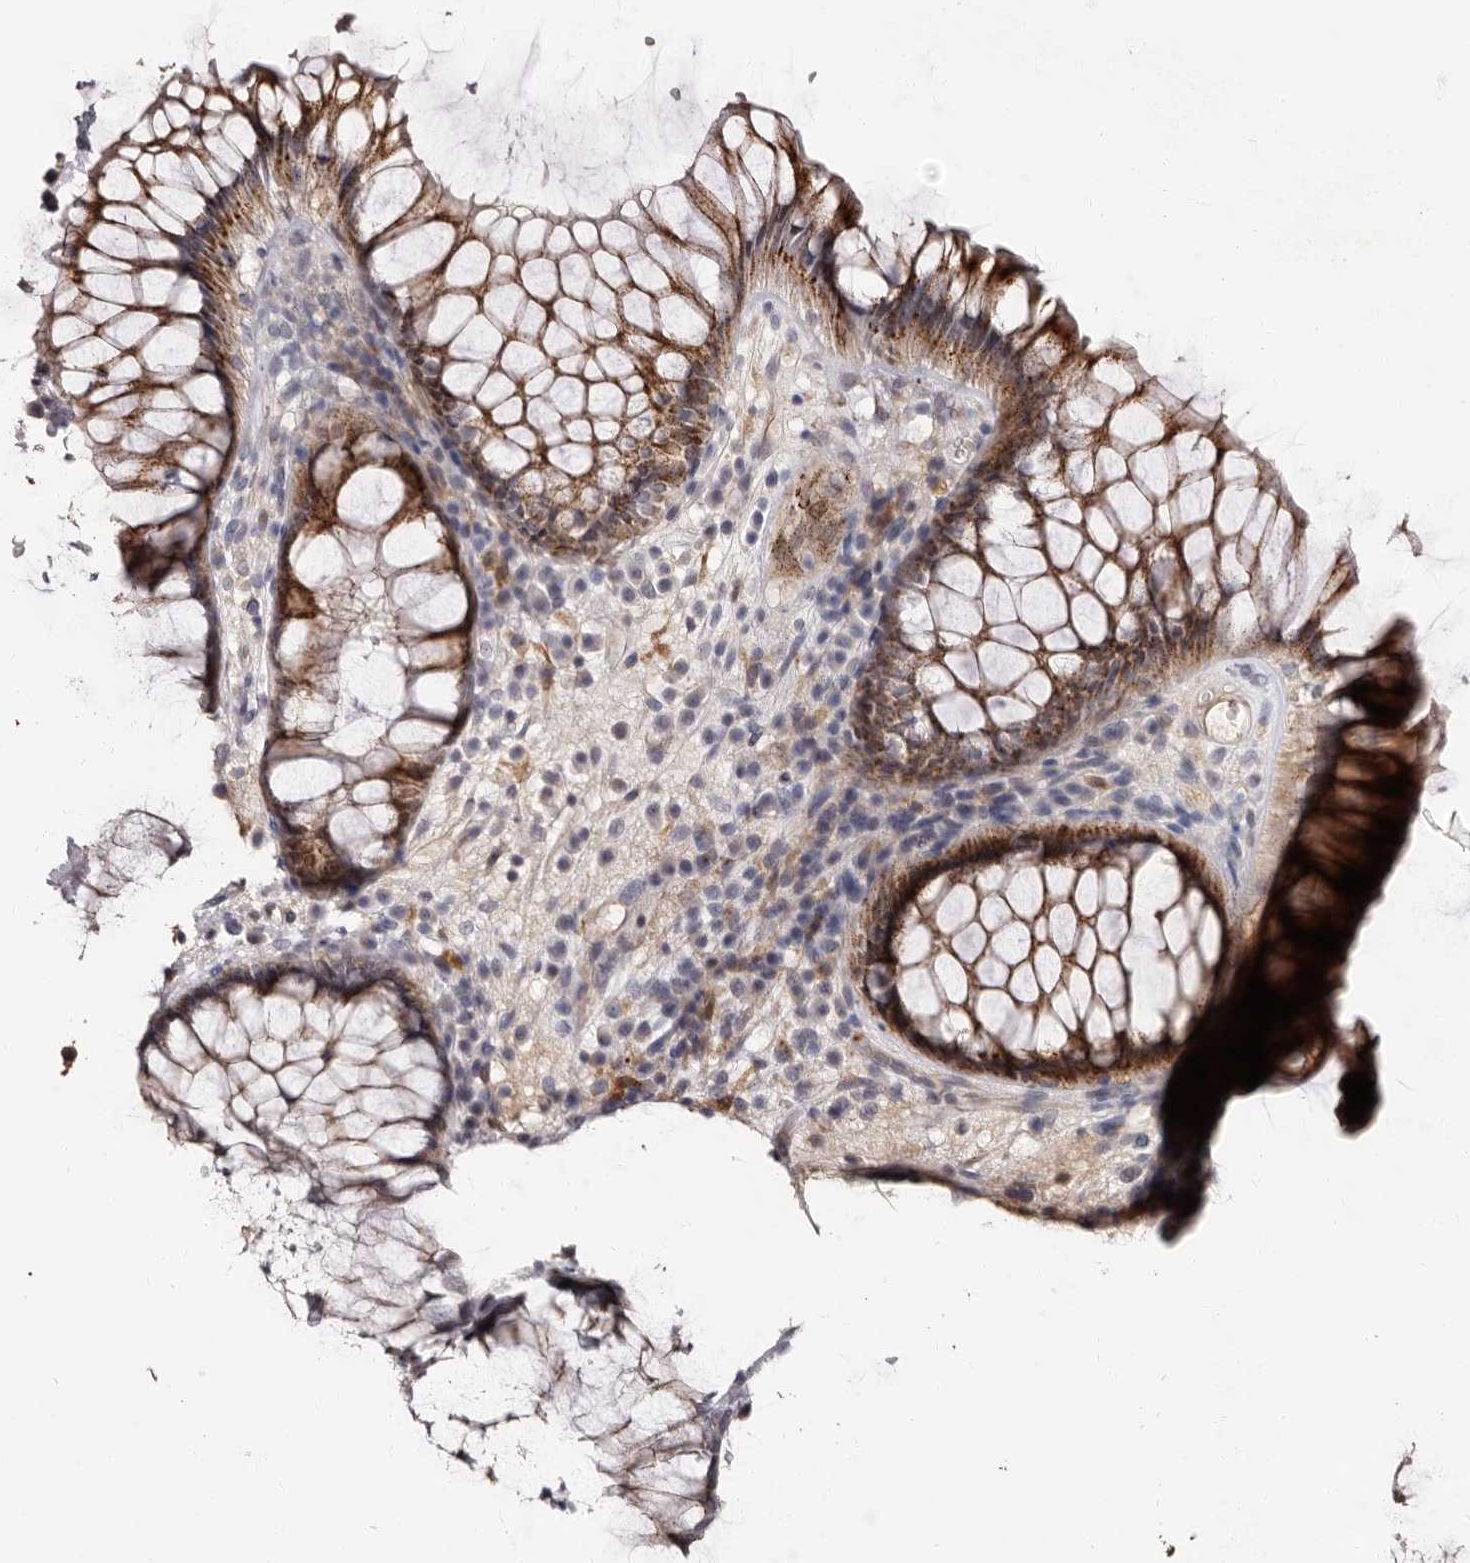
{"staining": {"intensity": "strong", "quantity": "25%-75%", "location": "cytoplasmic/membranous"}, "tissue": "rectum", "cell_type": "Glandular cells", "image_type": "normal", "snomed": [{"axis": "morphology", "description": "Normal tissue, NOS"}, {"axis": "topography", "description": "Rectum"}], "caption": "Protein expression analysis of benign human rectum reveals strong cytoplasmic/membranous staining in about 25%-75% of glandular cells.", "gene": "PTAFR", "patient": {"sex": "male", "age": 51}}